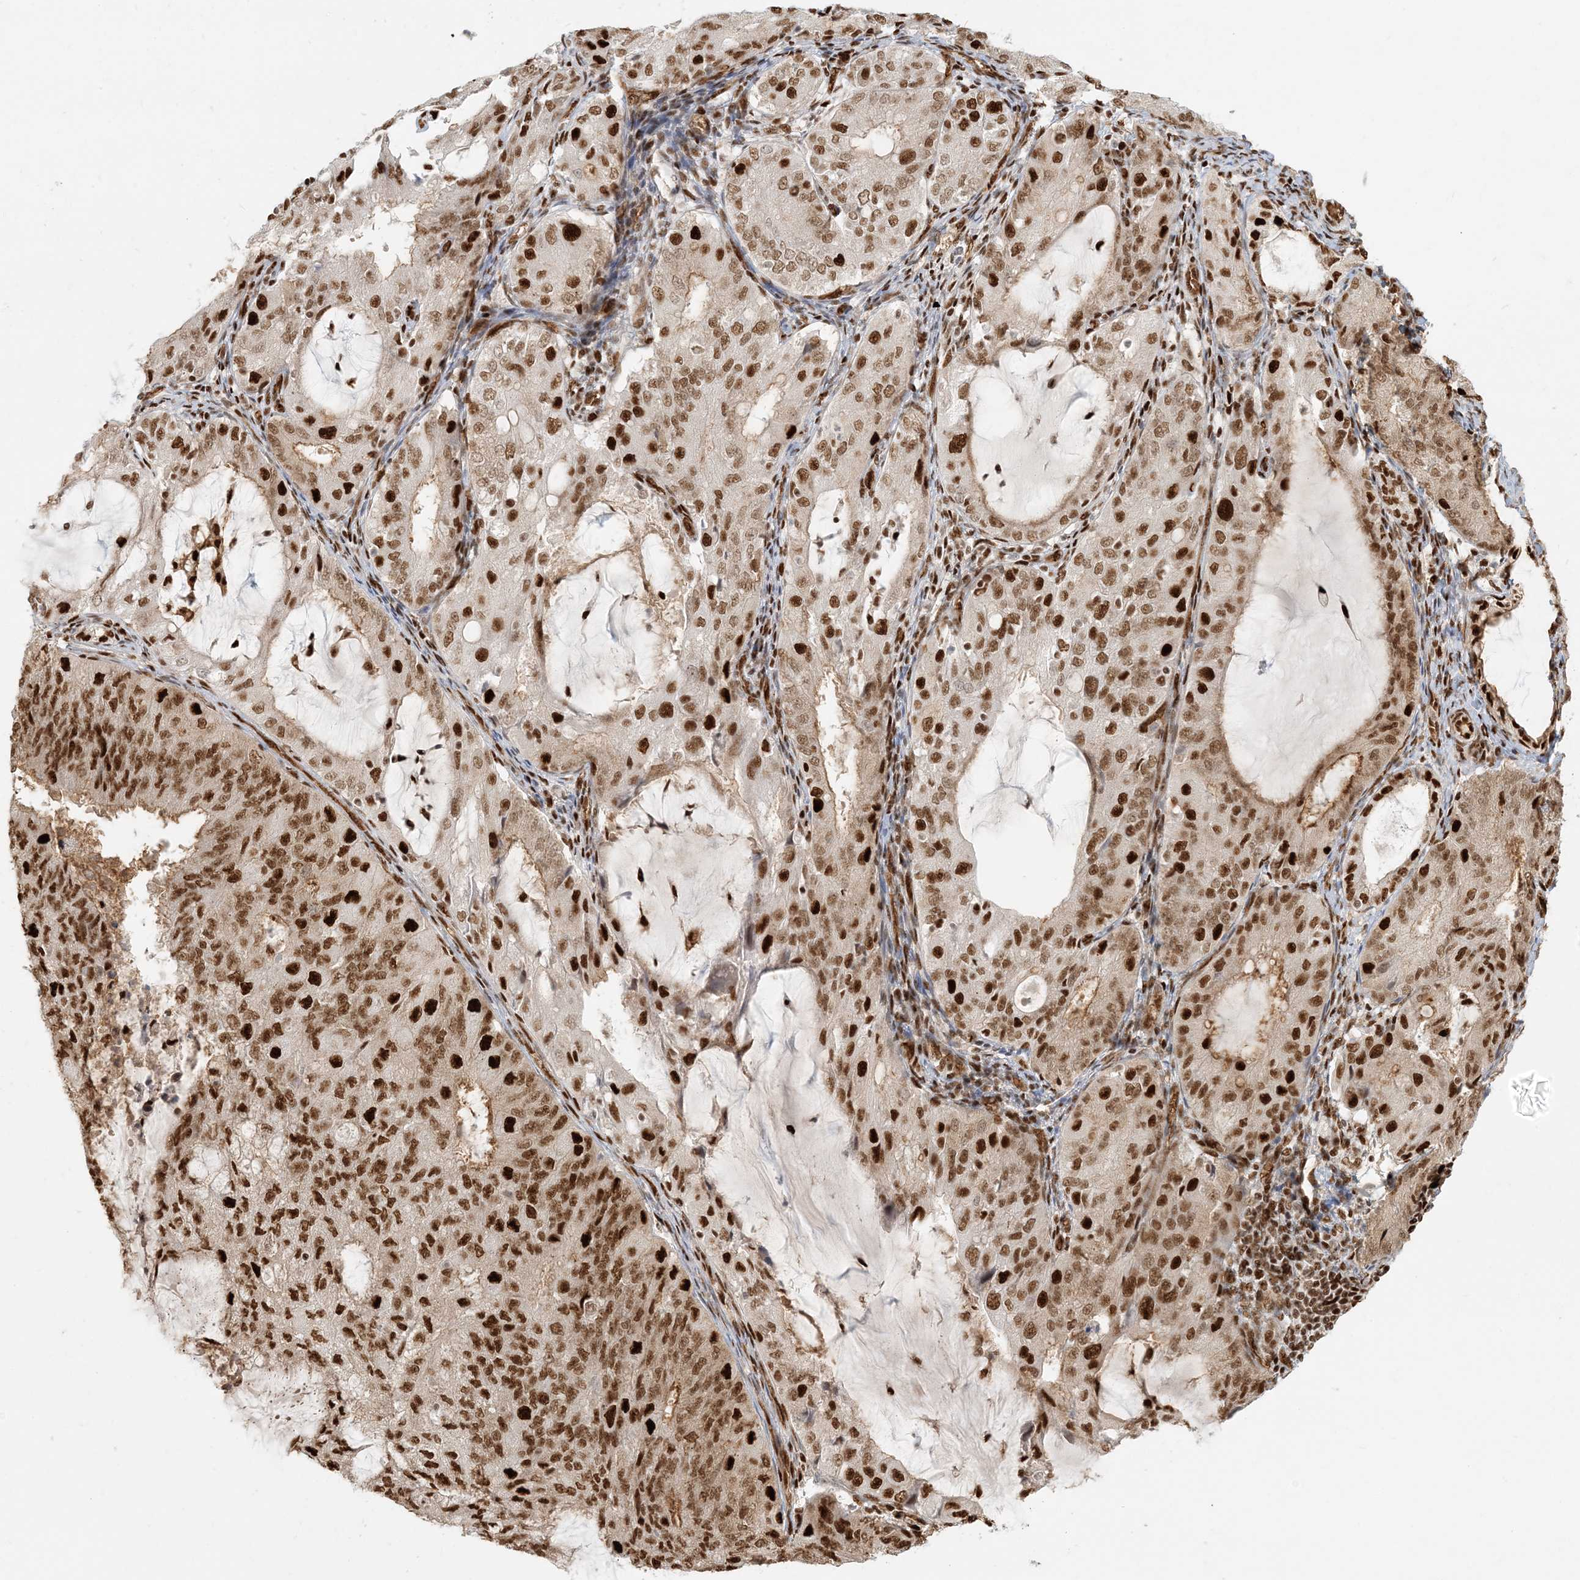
{"staining": {"intensity": "strong", "quantity": ">75%", "location": "nuclear"}, "tissue": "endometrial cancer", "cell_type": "Tumor cells", "image_type": "cancer", "snomed": [{"axis": "morphology", "description": "Adenocarcinoma, NOS"}, {"axis": "topography", "description": "Endometrium"}], "caption": "Brown immunohistochemical staining in human endometrial adenocarcinoma exhibits strong nuclear expression in approximately >75% of tumor cells.", "gene": "CKS2", "patient": {"sex": "female", "age": 81}}